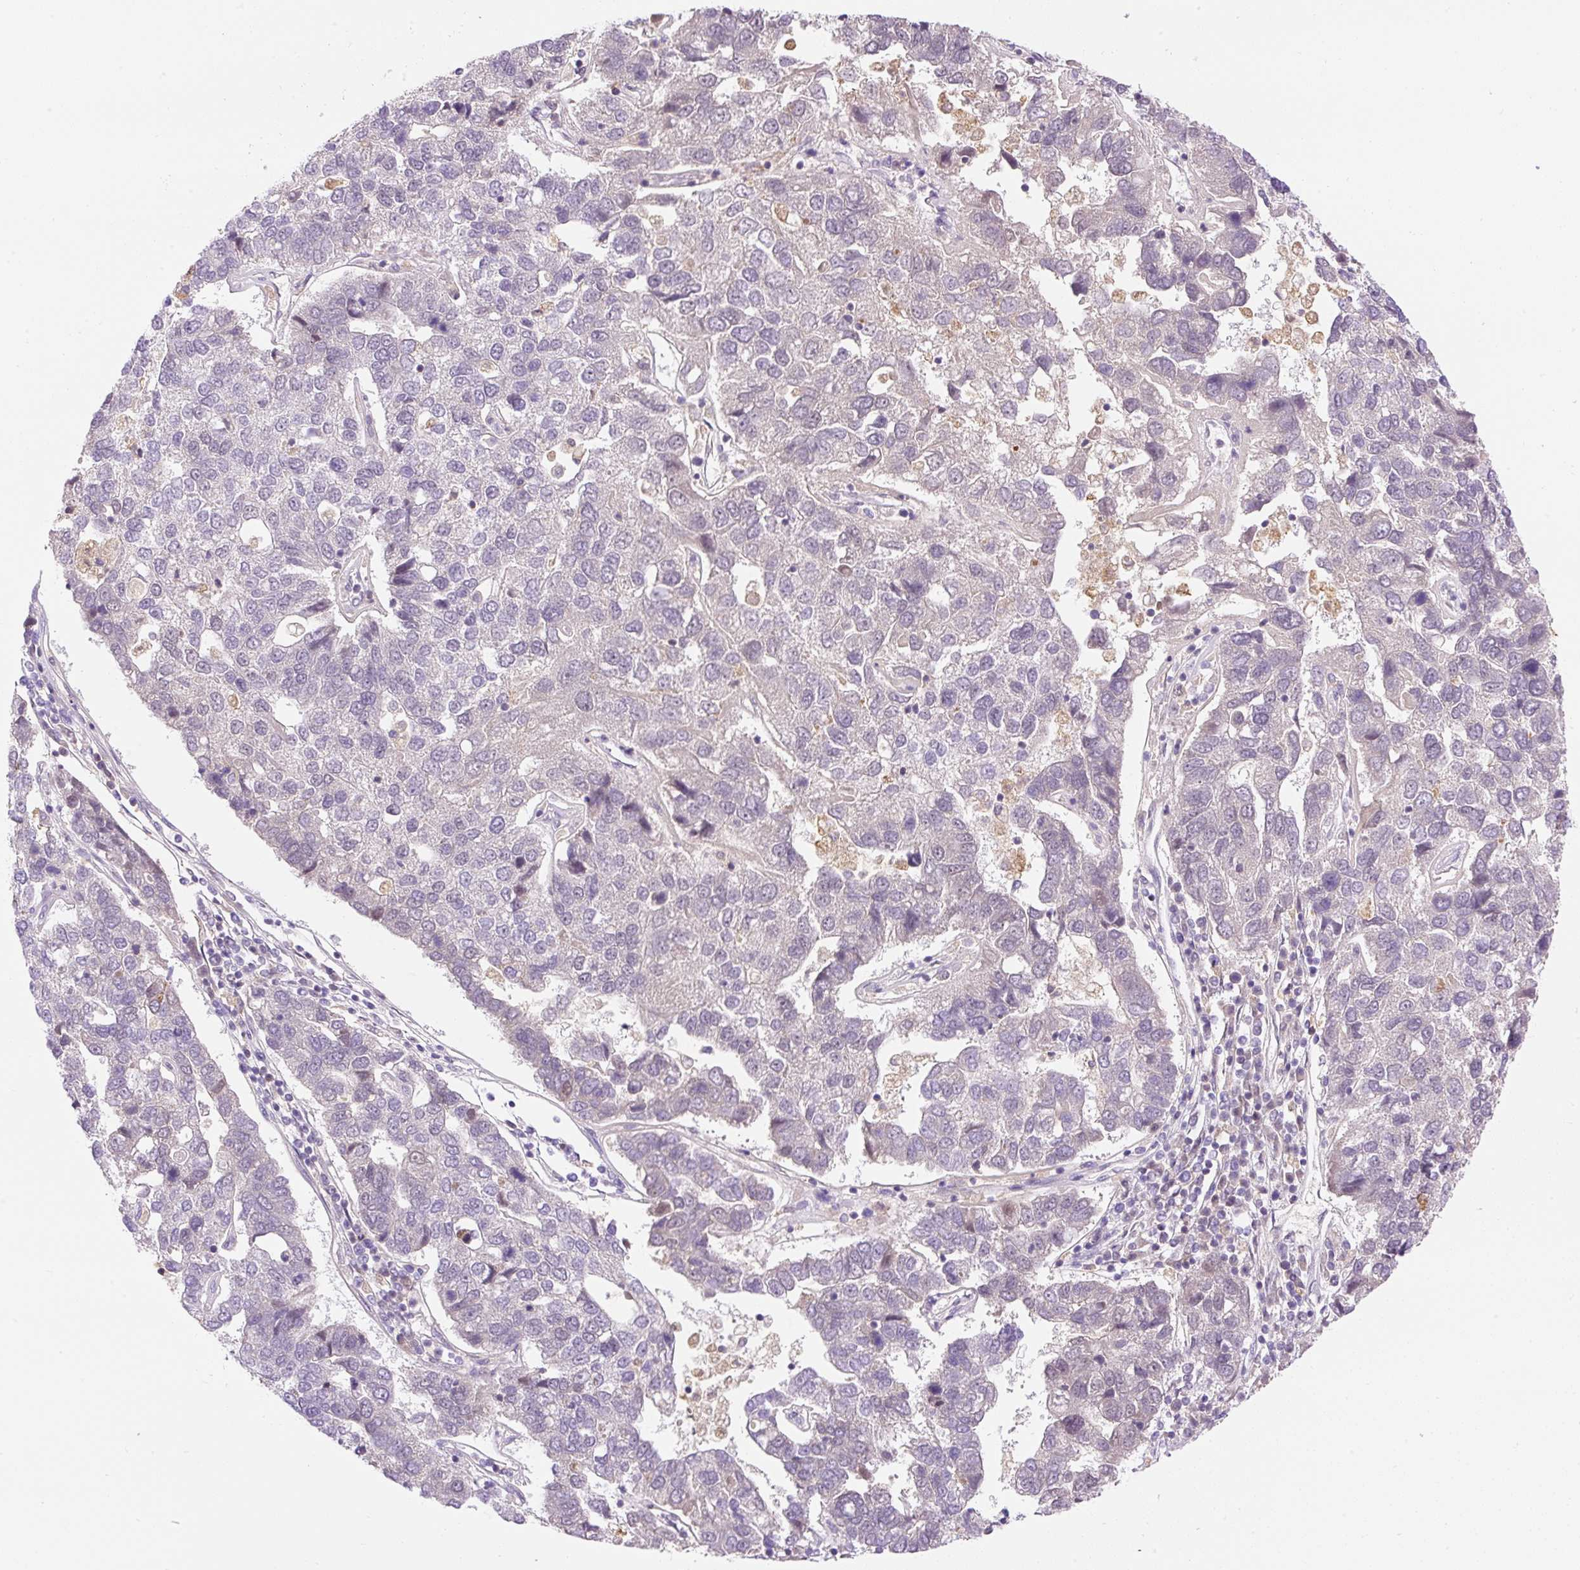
{"staining": {"intensity": "negative", "quantity": "none", "location": "none"}, "tissue": "pancreatic cancer", "cell_type": "Tumor cells", "image_type": "cancer", "snomed": [{"axis": "morphology", "description": "Adenocarcinoma, NOS"}, {"axis": "topography", "description": "Pancreas"}], "caption": "An immunohistochemistry (IHC) micrograph of adenocarcinoma (pancreatic) is shown. There is no staining in tumor cells of adenocarcinoma (pancreatic). (Stains: DAB immunohistochemistry (IHC) with hematoxylin counter stain, Microscopy: brightfield microscopy at high magnification).", "gene": "CARD11", "patient": {"sex": "female", "age": 61}}